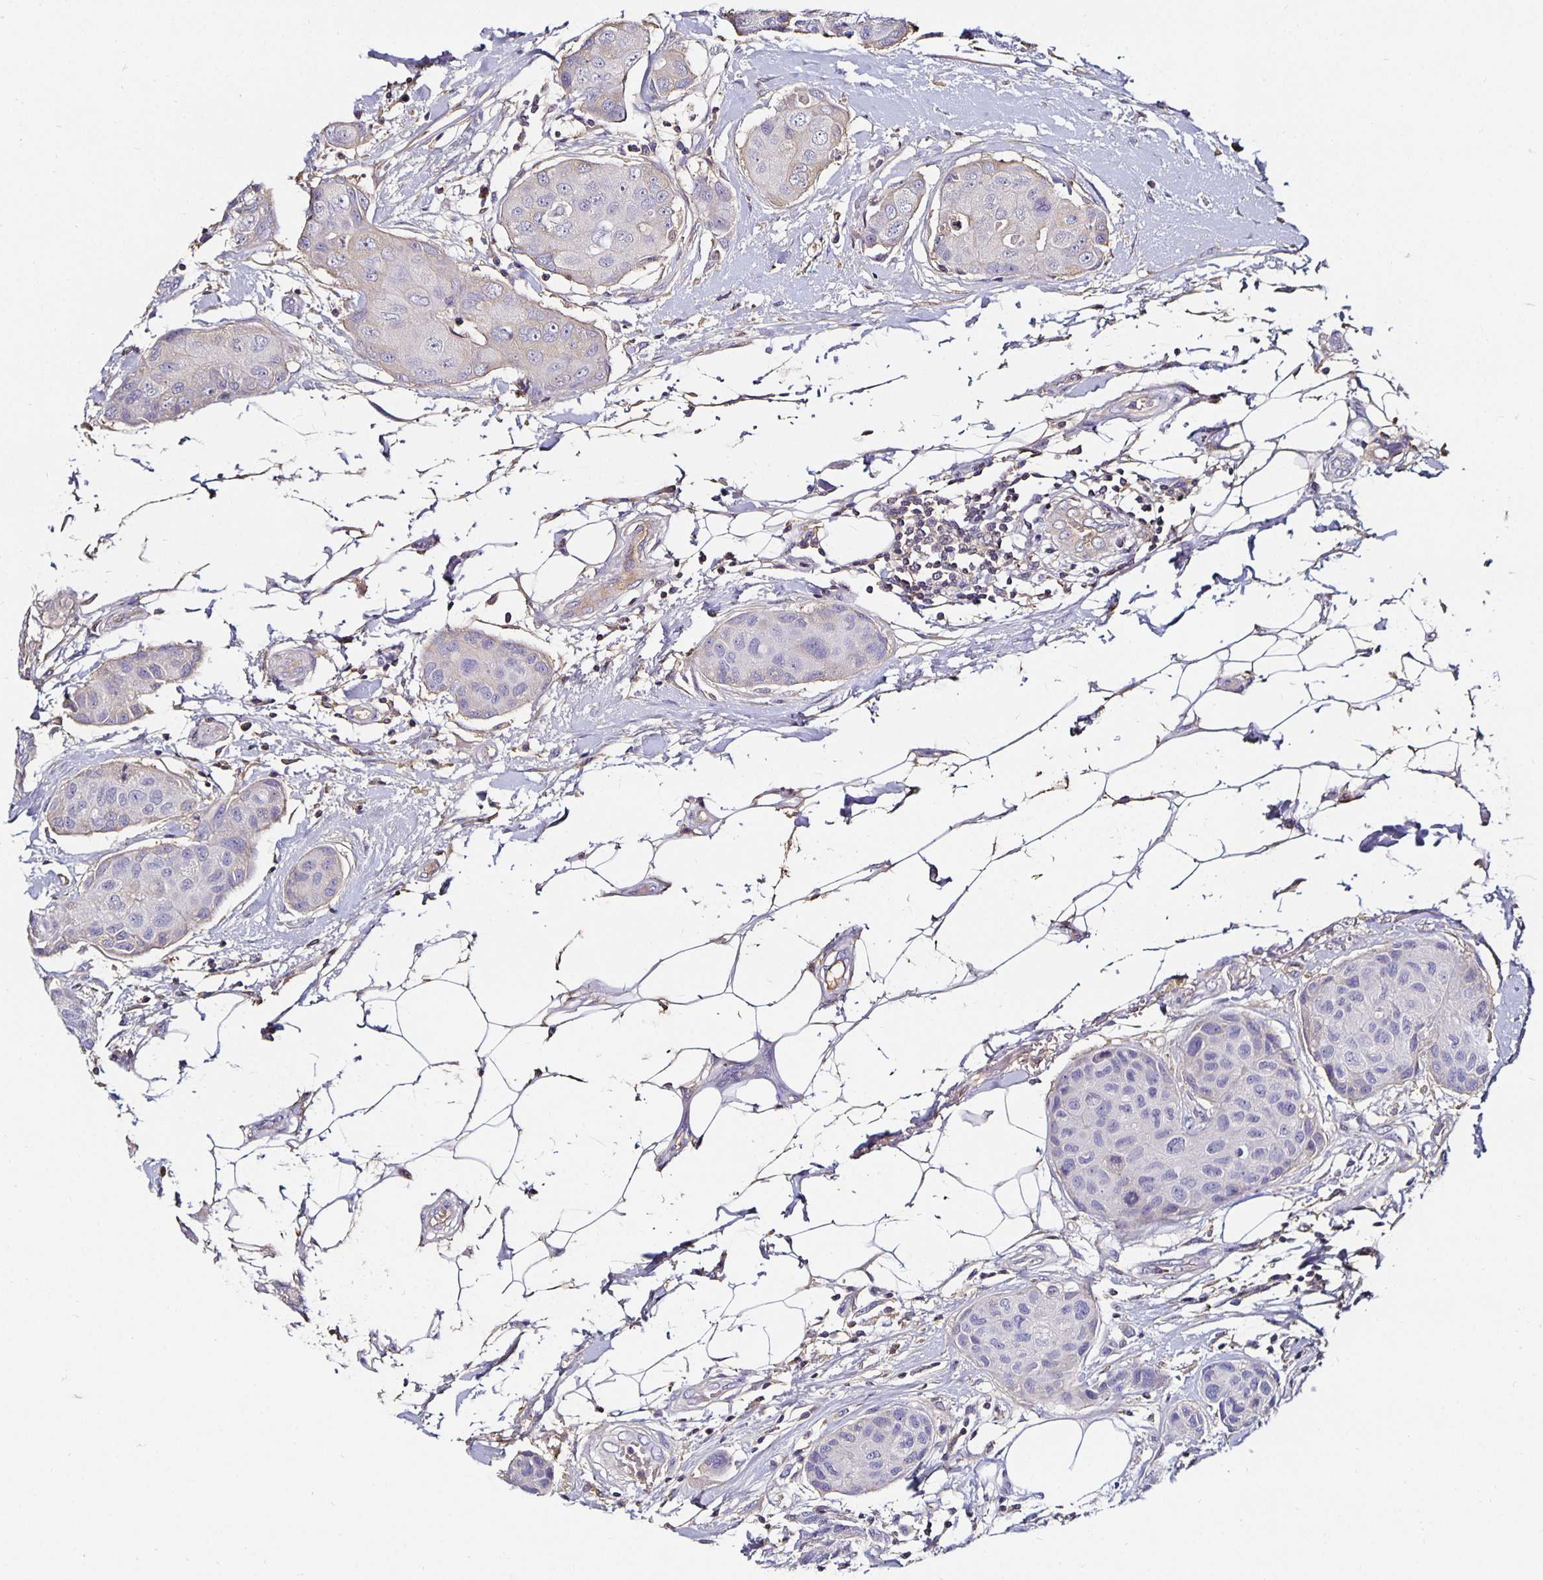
{"staining": {"intensity": "negative", "quantity": "none", "location": "none"}, "tissue": "breast cancer", "cell_type": "Tumor cells", "image_type": "cancer", "snomed": [{"axis": "morphology", "description": "Duct carcinoma"}, {"axis": "topography", "description": "Breast"}, {"axis": "topography", "description": "Lymph node"}], "caption": "The photomicrograph reveals no staining of tumor cells in breast cancer (intraductal carcinoma).", "gene": "TTR", "patient": {"sex": "female", "age": 80}}